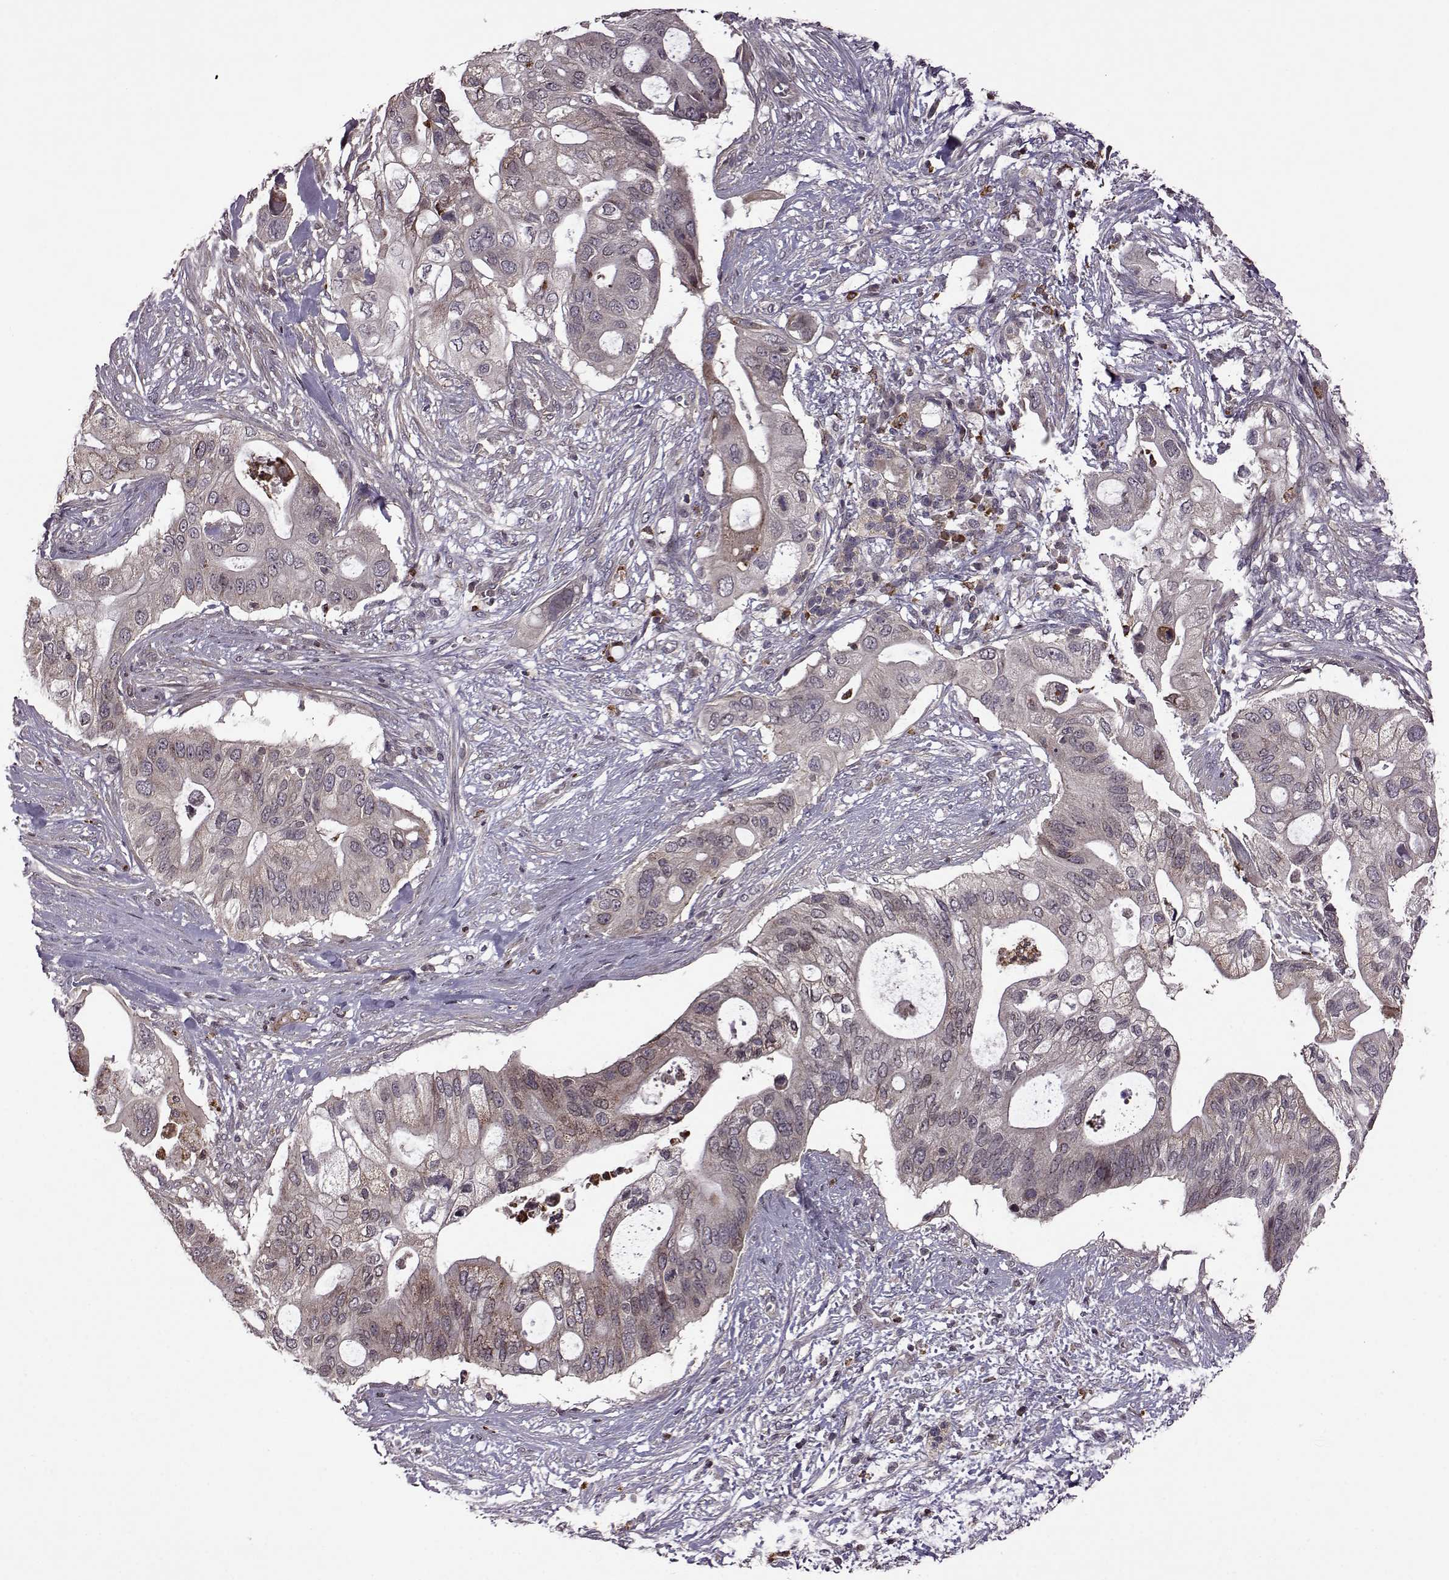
{"staining": {"intensity": "weak", "quantity": "<25%", "location": "cytoplasmic/membranous"}, "tissue": "pancreatic cancer", "cell_type": "Tumor cells", "image_type": "cancer", "snomed": [{"axis": "morphology", "description": "Adenocarcinoma, NOS"}, {"axis": "topography", "description": "Pancreas"}], "caption": "Histopathology image shows no protein expression in tumor cells of adenocarcinoma (pancreatic) tissue. (Immunohistochemistry, brightfield microscopy, high magnification).", "gene": "TRMU", "patient": {"sex": "female", "age": 72}}